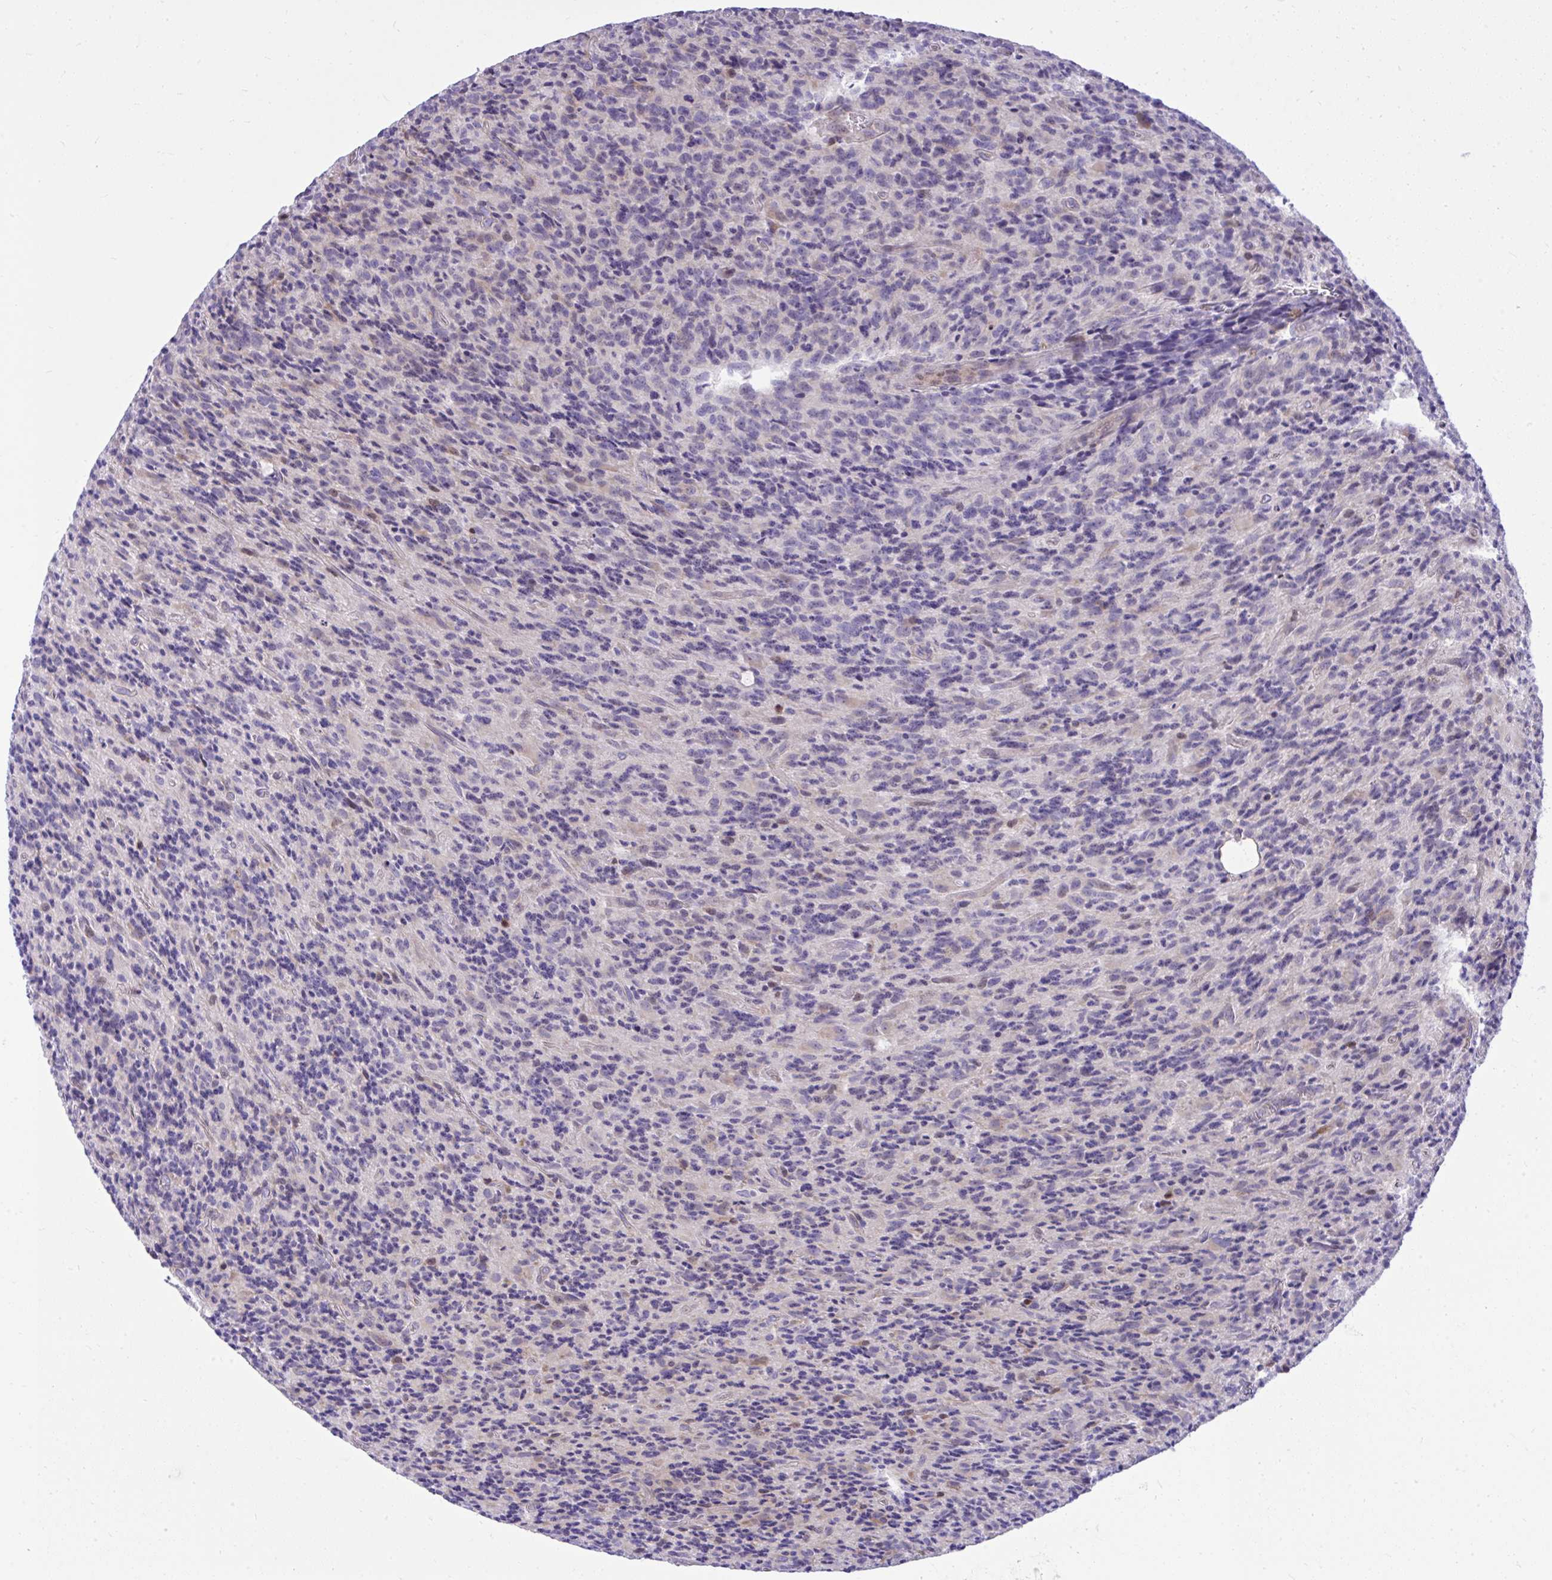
{"staining": {"intensity": "negative", "quantity": "none", "location": "none"}, "tissue": "glioma", "cell_type": "Tumor cells", "image_type": "cancer", "snomed": [{"axis": "morphology", "description": "Glioma, malignant, High grade"}, {"axis": "topography", "description": "Brain"}], "caption": "DAB immunohistochemical staining of glioma exhibits no significant positivity in tumor cells.", "gene": "GRK4", "patient": {"sex": "male", "age": 76}}